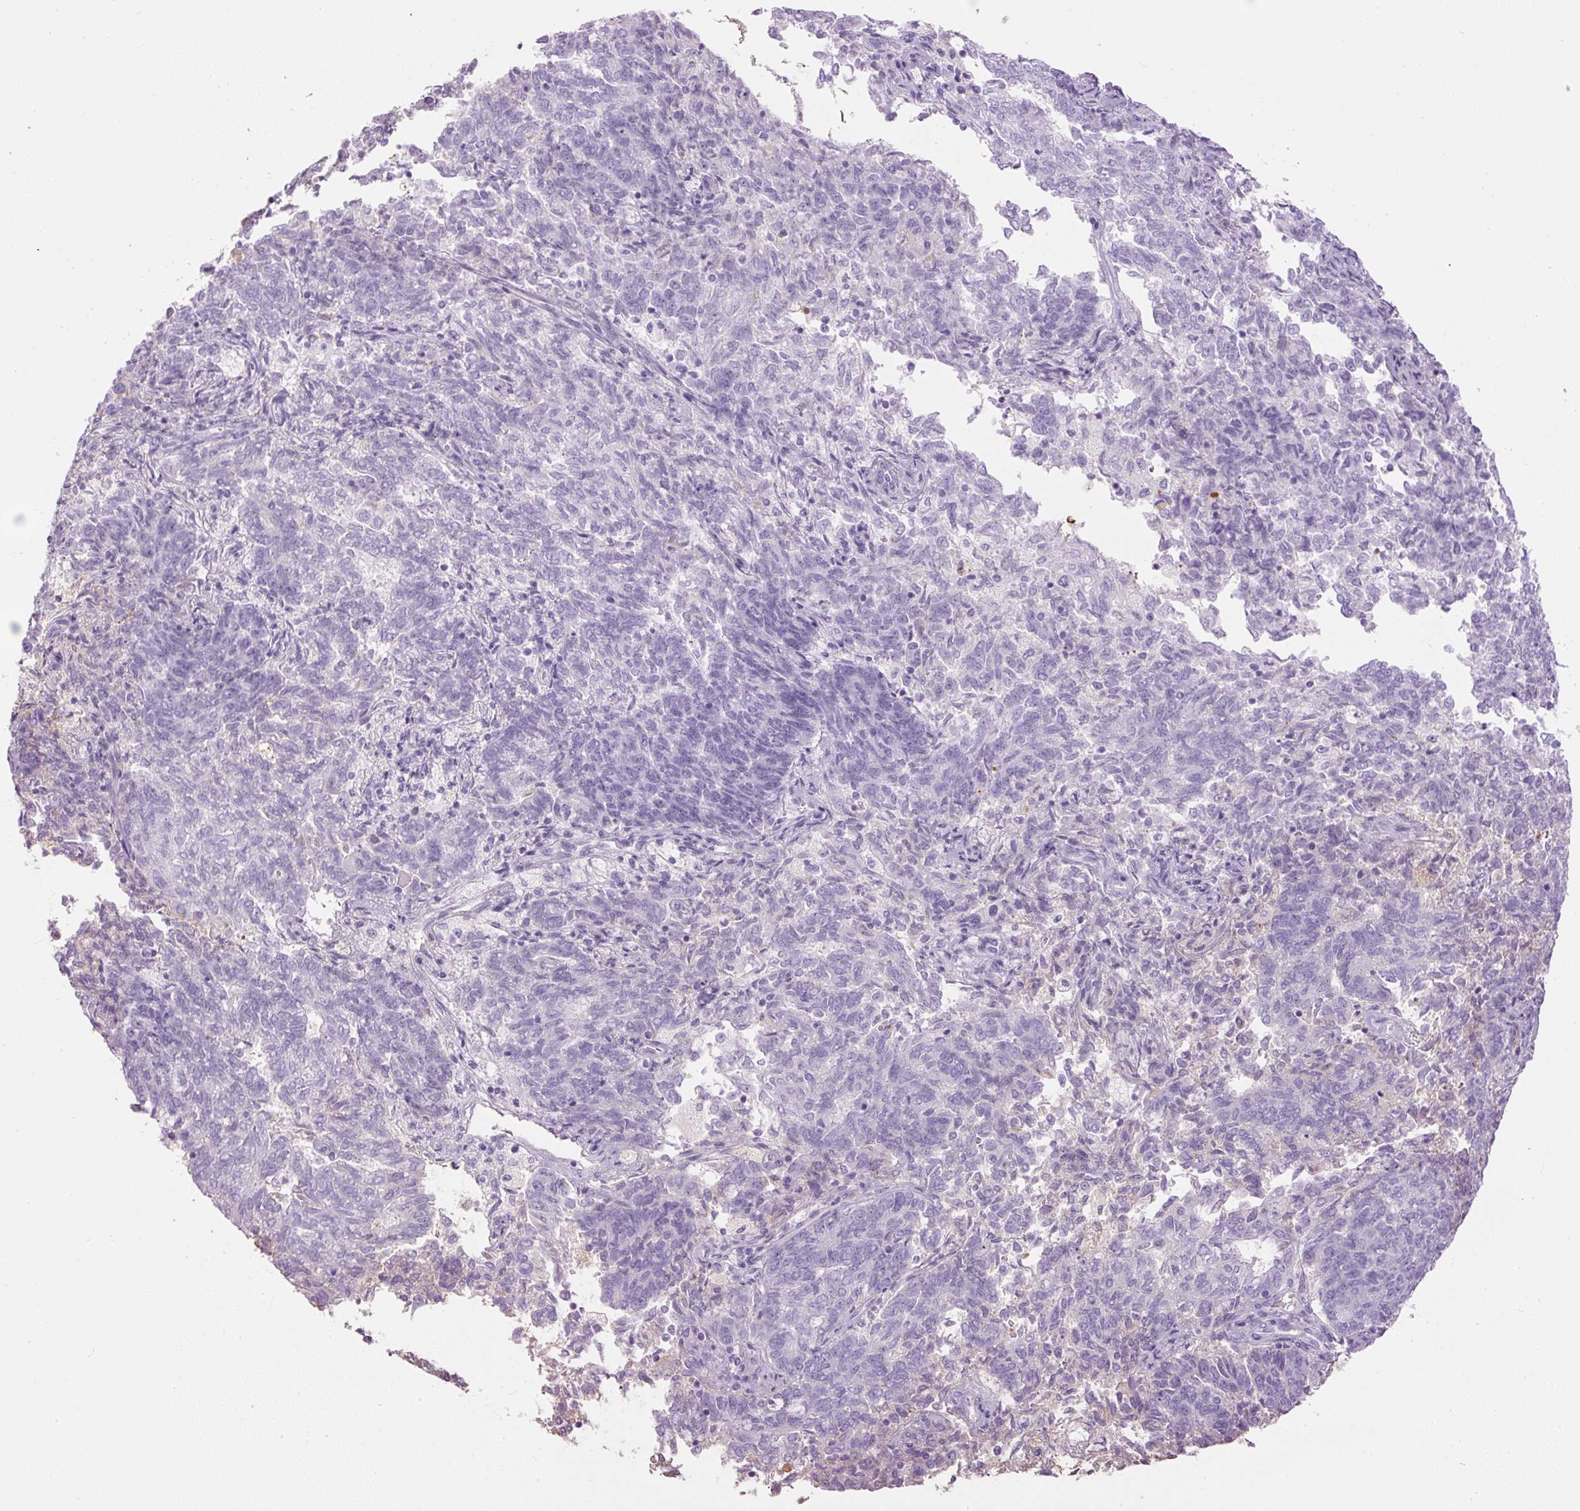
{"staining": {"intensity": "negative", "quantity": "none", "location": "none"}, "tissue": "endometrial cancer", "cell_type": "Tumor cells", "image_type": "cancer", "snomed": [{"axis": "morphology", "description": "Adenocarcinoma, NOS"}, {"axis": "topography", "description": "Endometrium"}], "caption": "DAB (3,3'-diaminobenzidine) immunohistochemical staining of endometrial cancer exhibits no significant staining in tumor cells.", "gene": "APOA1", "patient": {"sex": "female", "age": 80}}